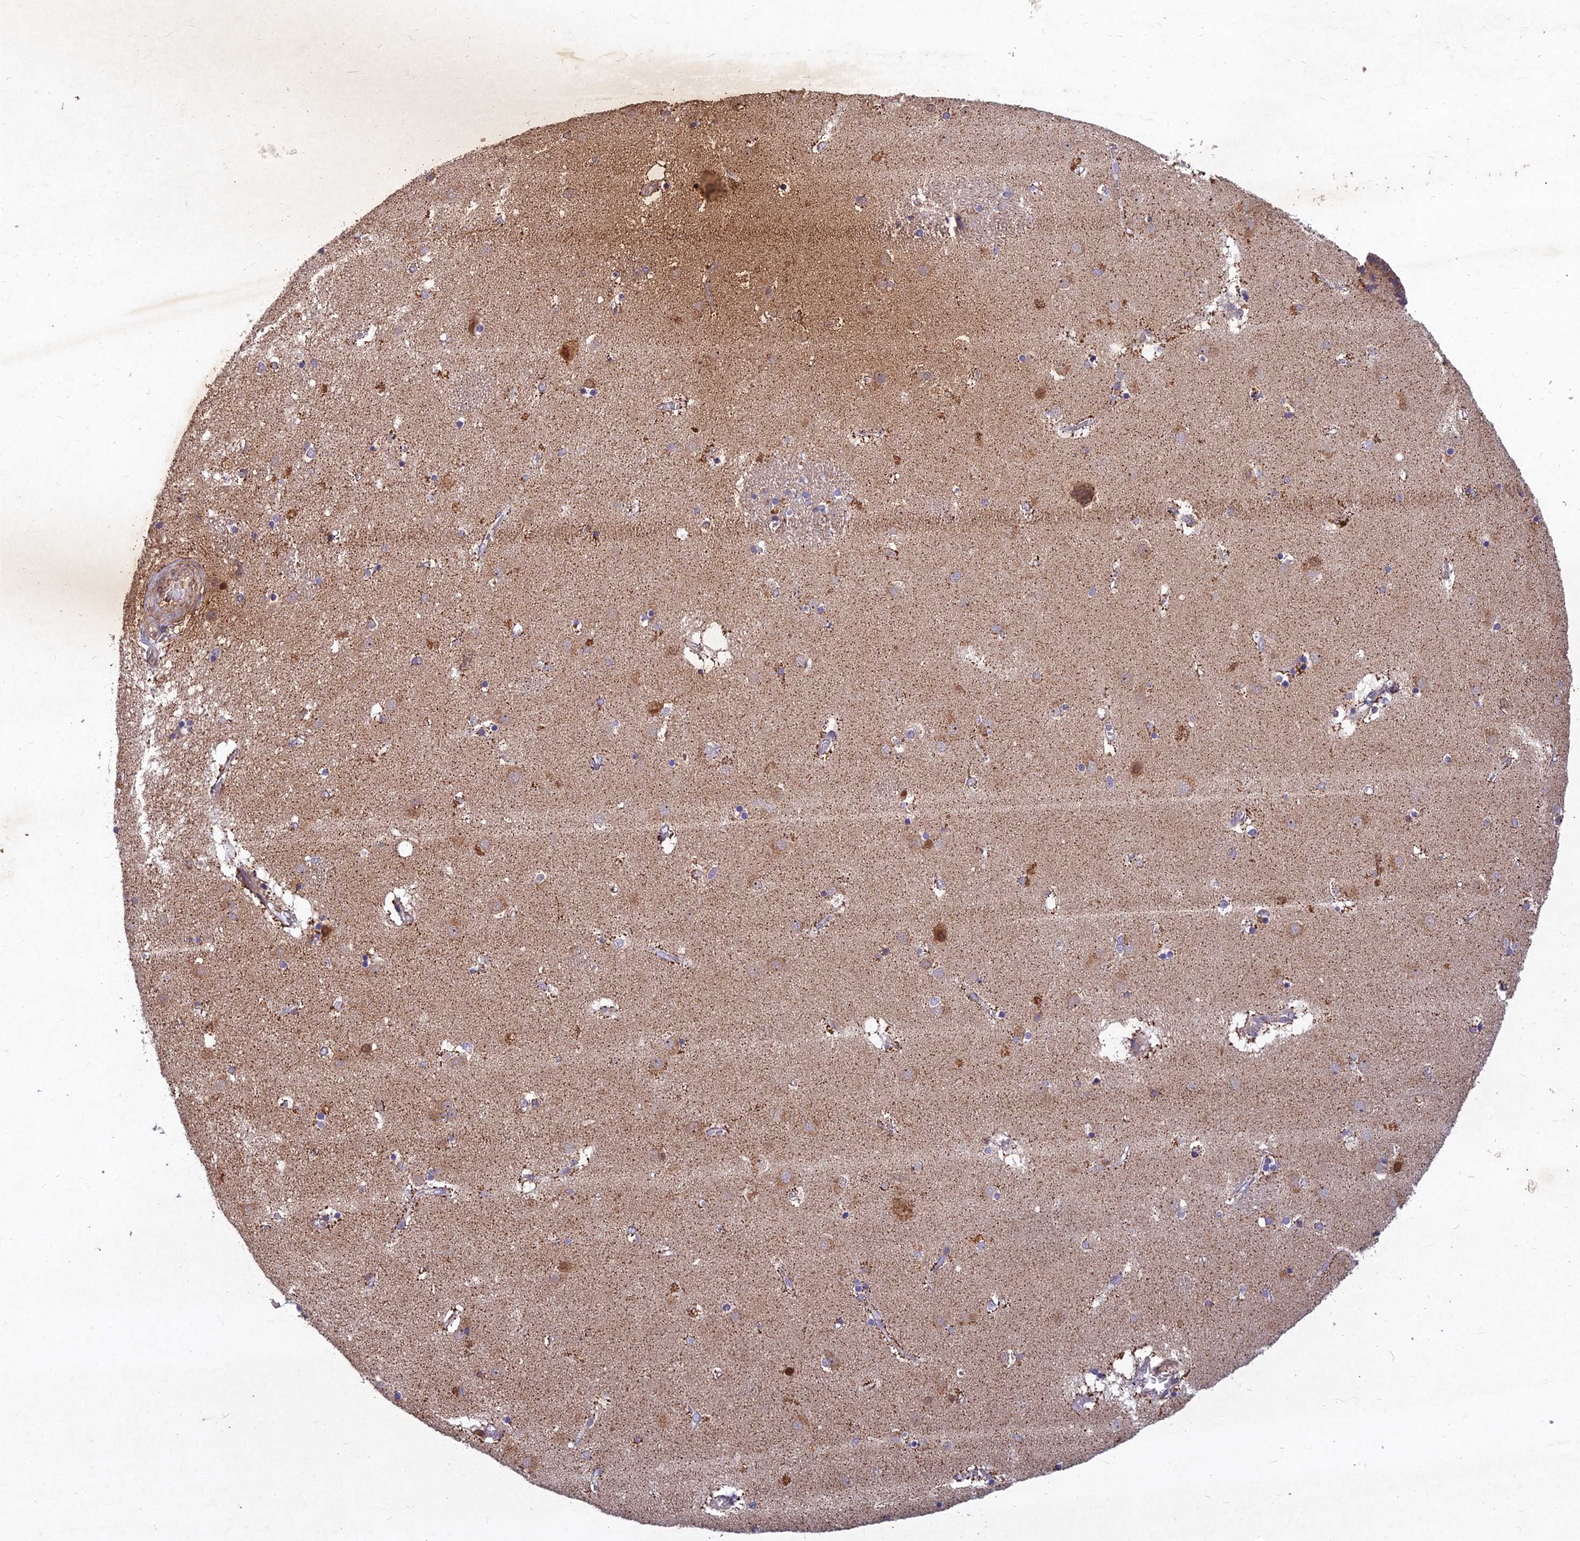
{"staining": {"intensity": "moderate", "quantity": "<25%", "location": "cytoplasmic/membranous,nuclear"}, "tissue": "caudate", "cell_type": "Glial cells", "image_type": "normal", "snomed": [{"axis": "morphology", "description": "Normal tissue, NOS"}, {"axis": "topography", "description": "Lateral ventricle wall"}], "caption": "This image exhibits immunohistochemistry (IHC) staining of normal human caudate, with low moderate cytoplasmic/membranous,nuclear staining in approximately <25% of glial cells.", "gene": "RELCH", "patient": {"sex": "male", "age": 70}}